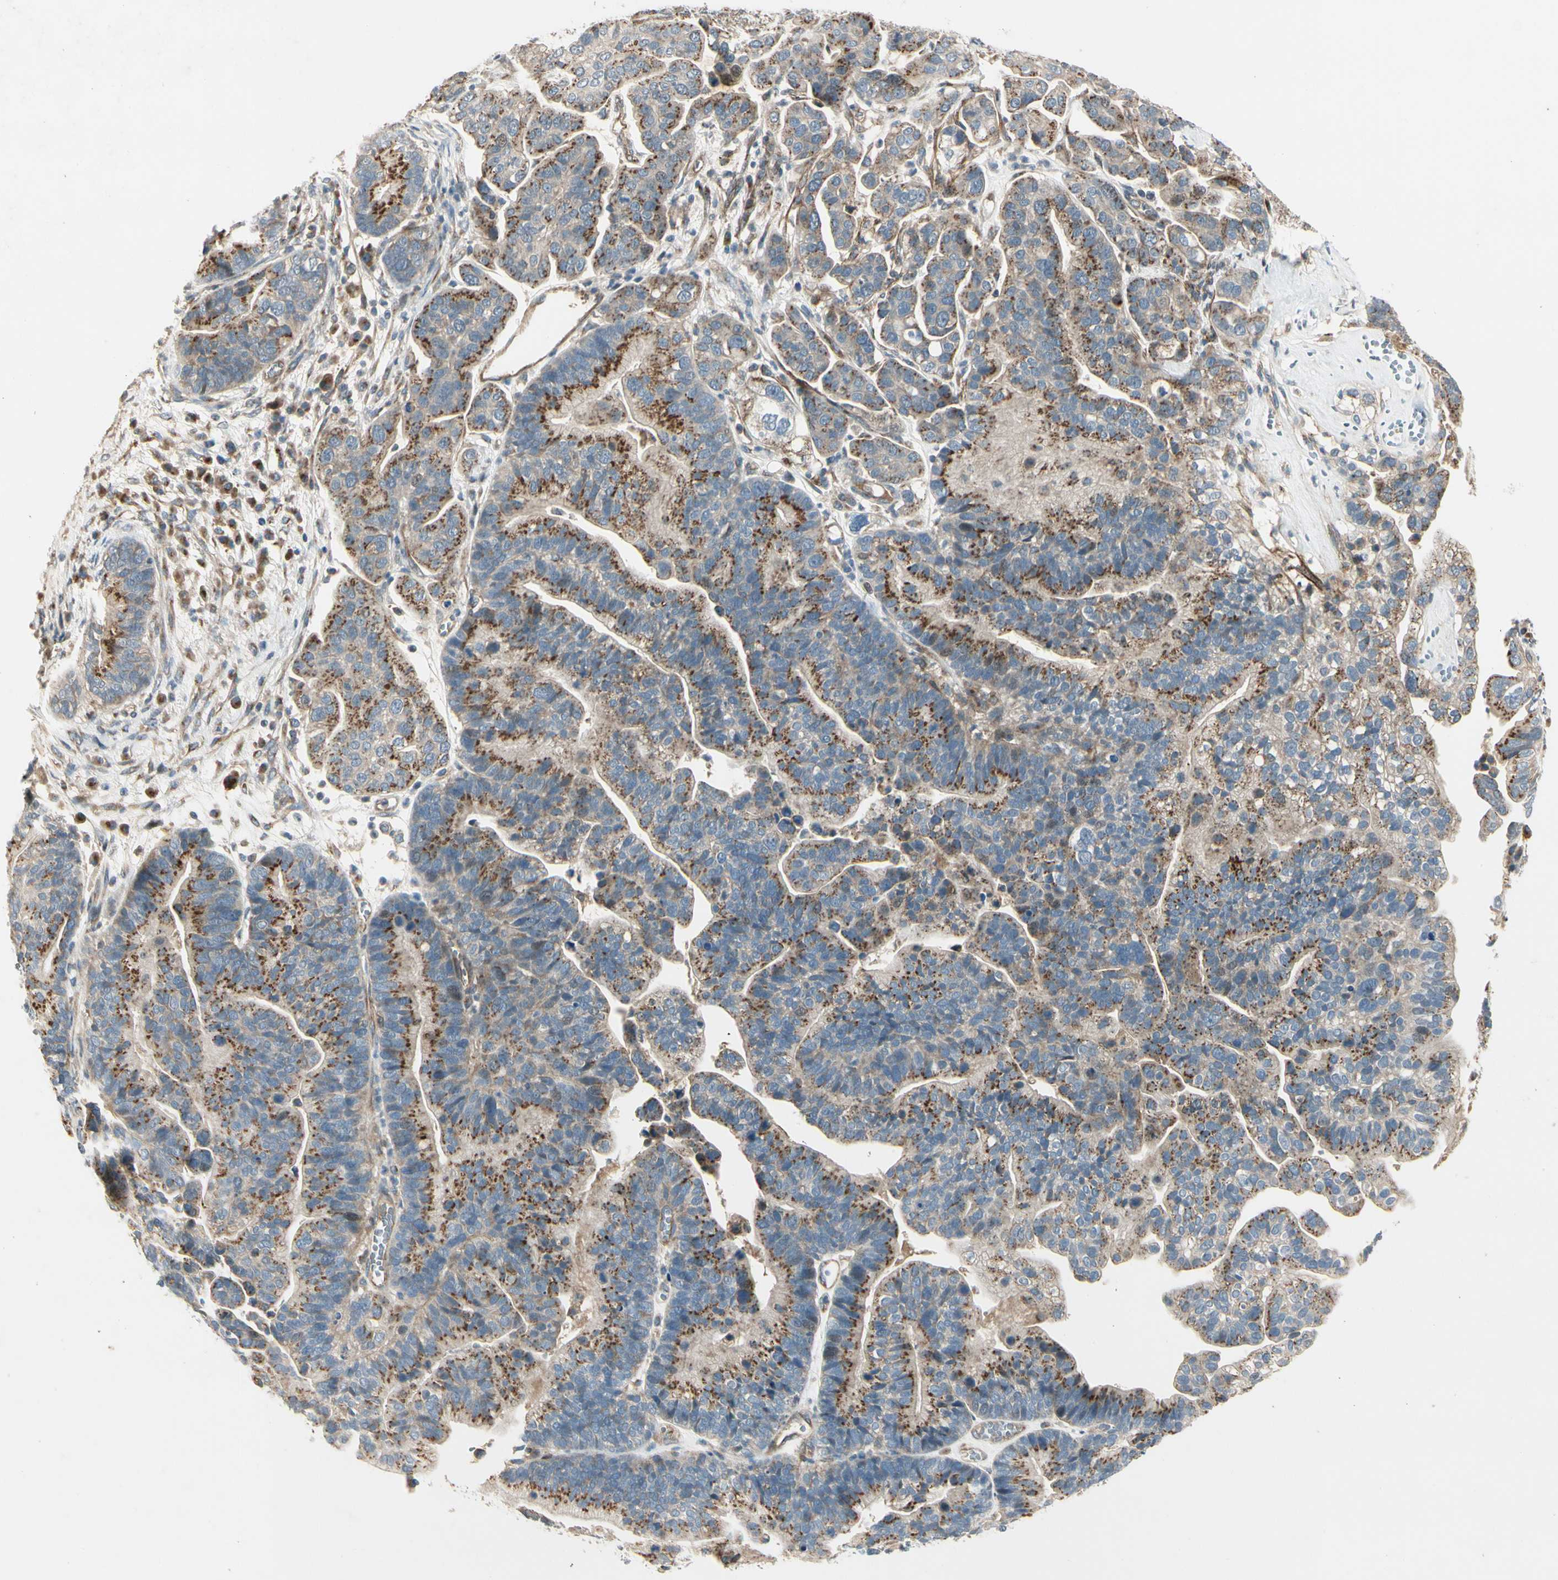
{"staining": {"intensity": "strong", "quantity": ">75%", "location": "cytoplasmic/membranous"}, "tissue": "ovarian cancer", "cell_type": "Tumor cells", "image_type": "cancer", "snomed": [{"axis": "morphology", "description": "Cystadenocarcinoma, serous, NOS"}, {"axis": "topography", "description": "Ovary"}], "caption": "Strong cytoplasmic/membranous positivity for a protein is identified in about >75% of tumor cells of ovarian serous cystadenocarcinoma using immunohistochemistry.", "gene": "ABCA3", "patient": {"sex": "female", "age": 56}}